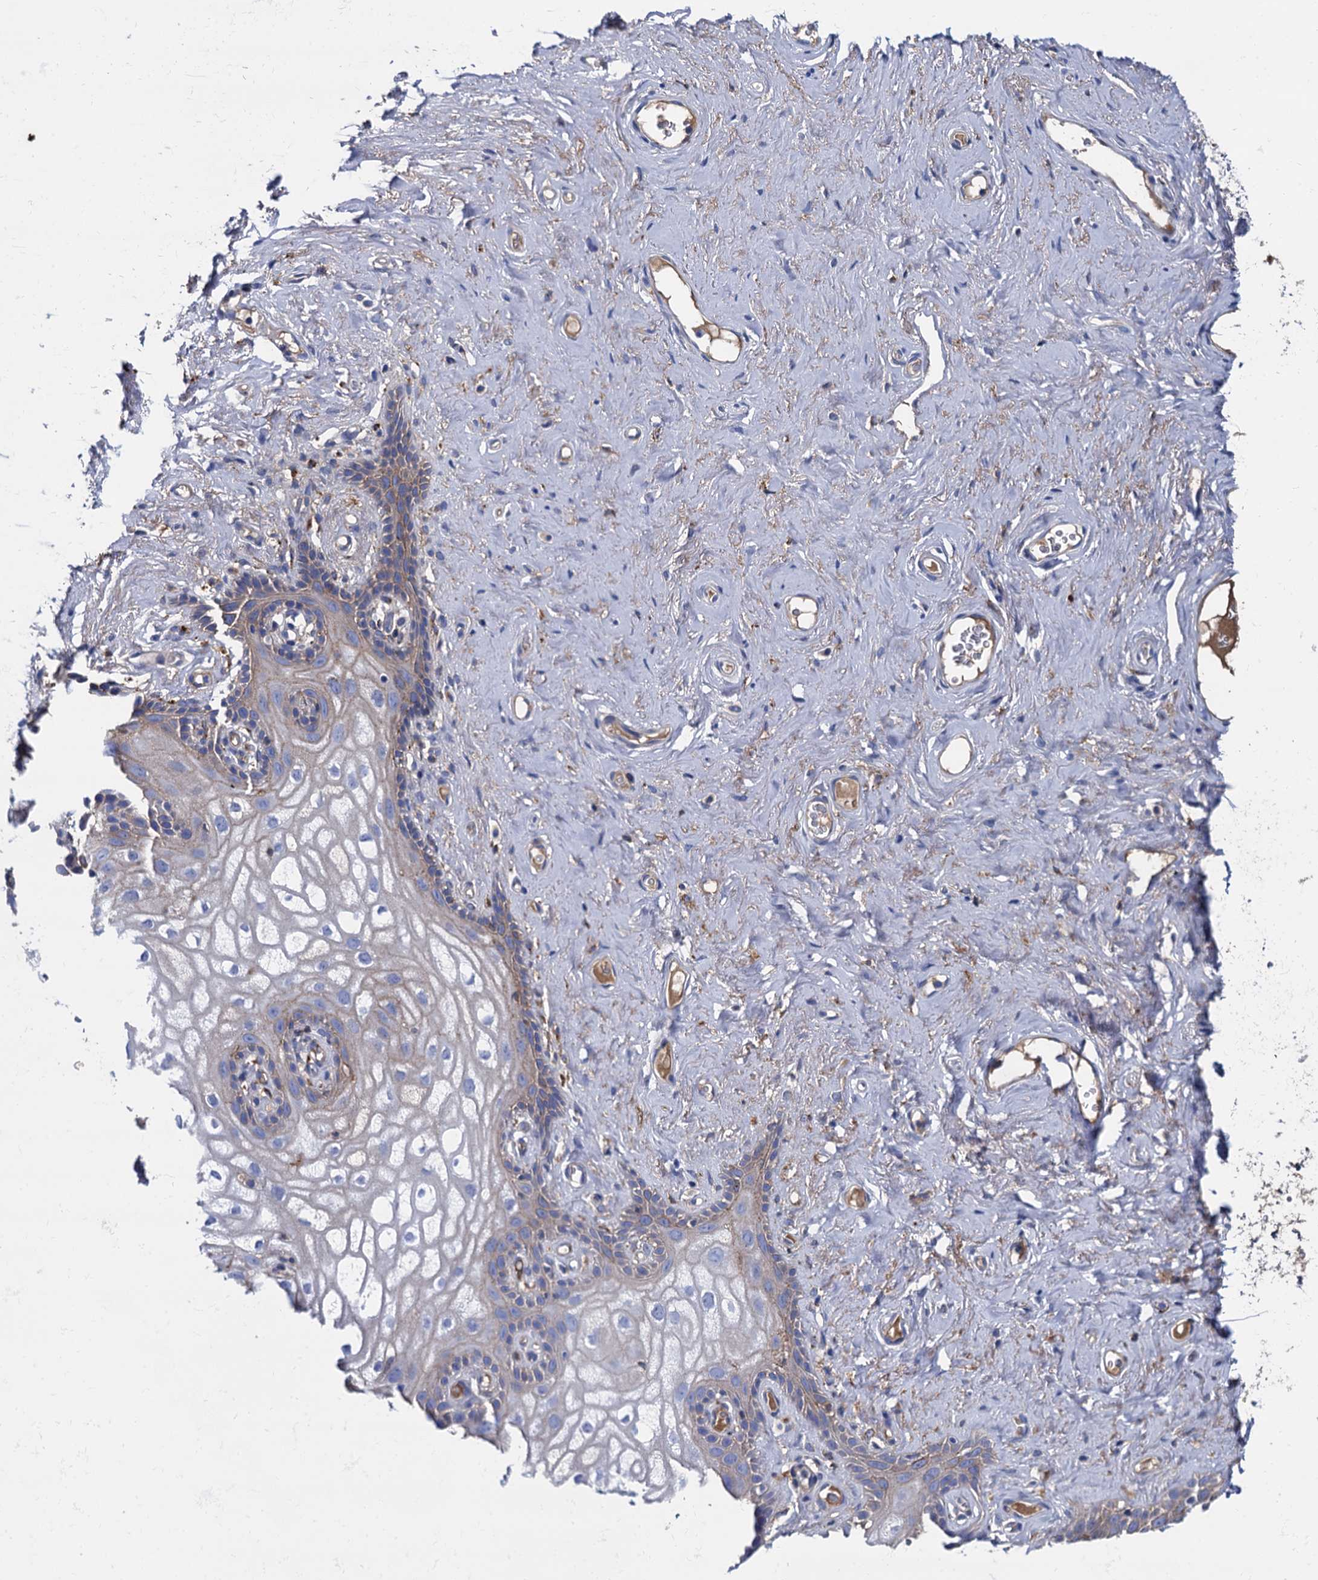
{"staining": {"intensity": "weak", "quantity": "25%-75%", "location": "cytoplasmic/membranous"}, "tissue": "vagina", "cell_type": "Squamous epithelial cells", "image_type": "normal", "snomed": [{"axis": "morphology", "description": "Normal tissue, NOS"}, {"axis": "topography", "description": "Vagina"}, {"axis": "topography", "description": "Peripheral nerve tissue"}], "caption": "Vagina stained with DAB IHC exhibits low levels of weak cytoplasmic/membranous expression in approximately 25%-75% of squamous epithelial cells.", "gene": "APOD", "patient": {"sex": "female", "age": 71}}